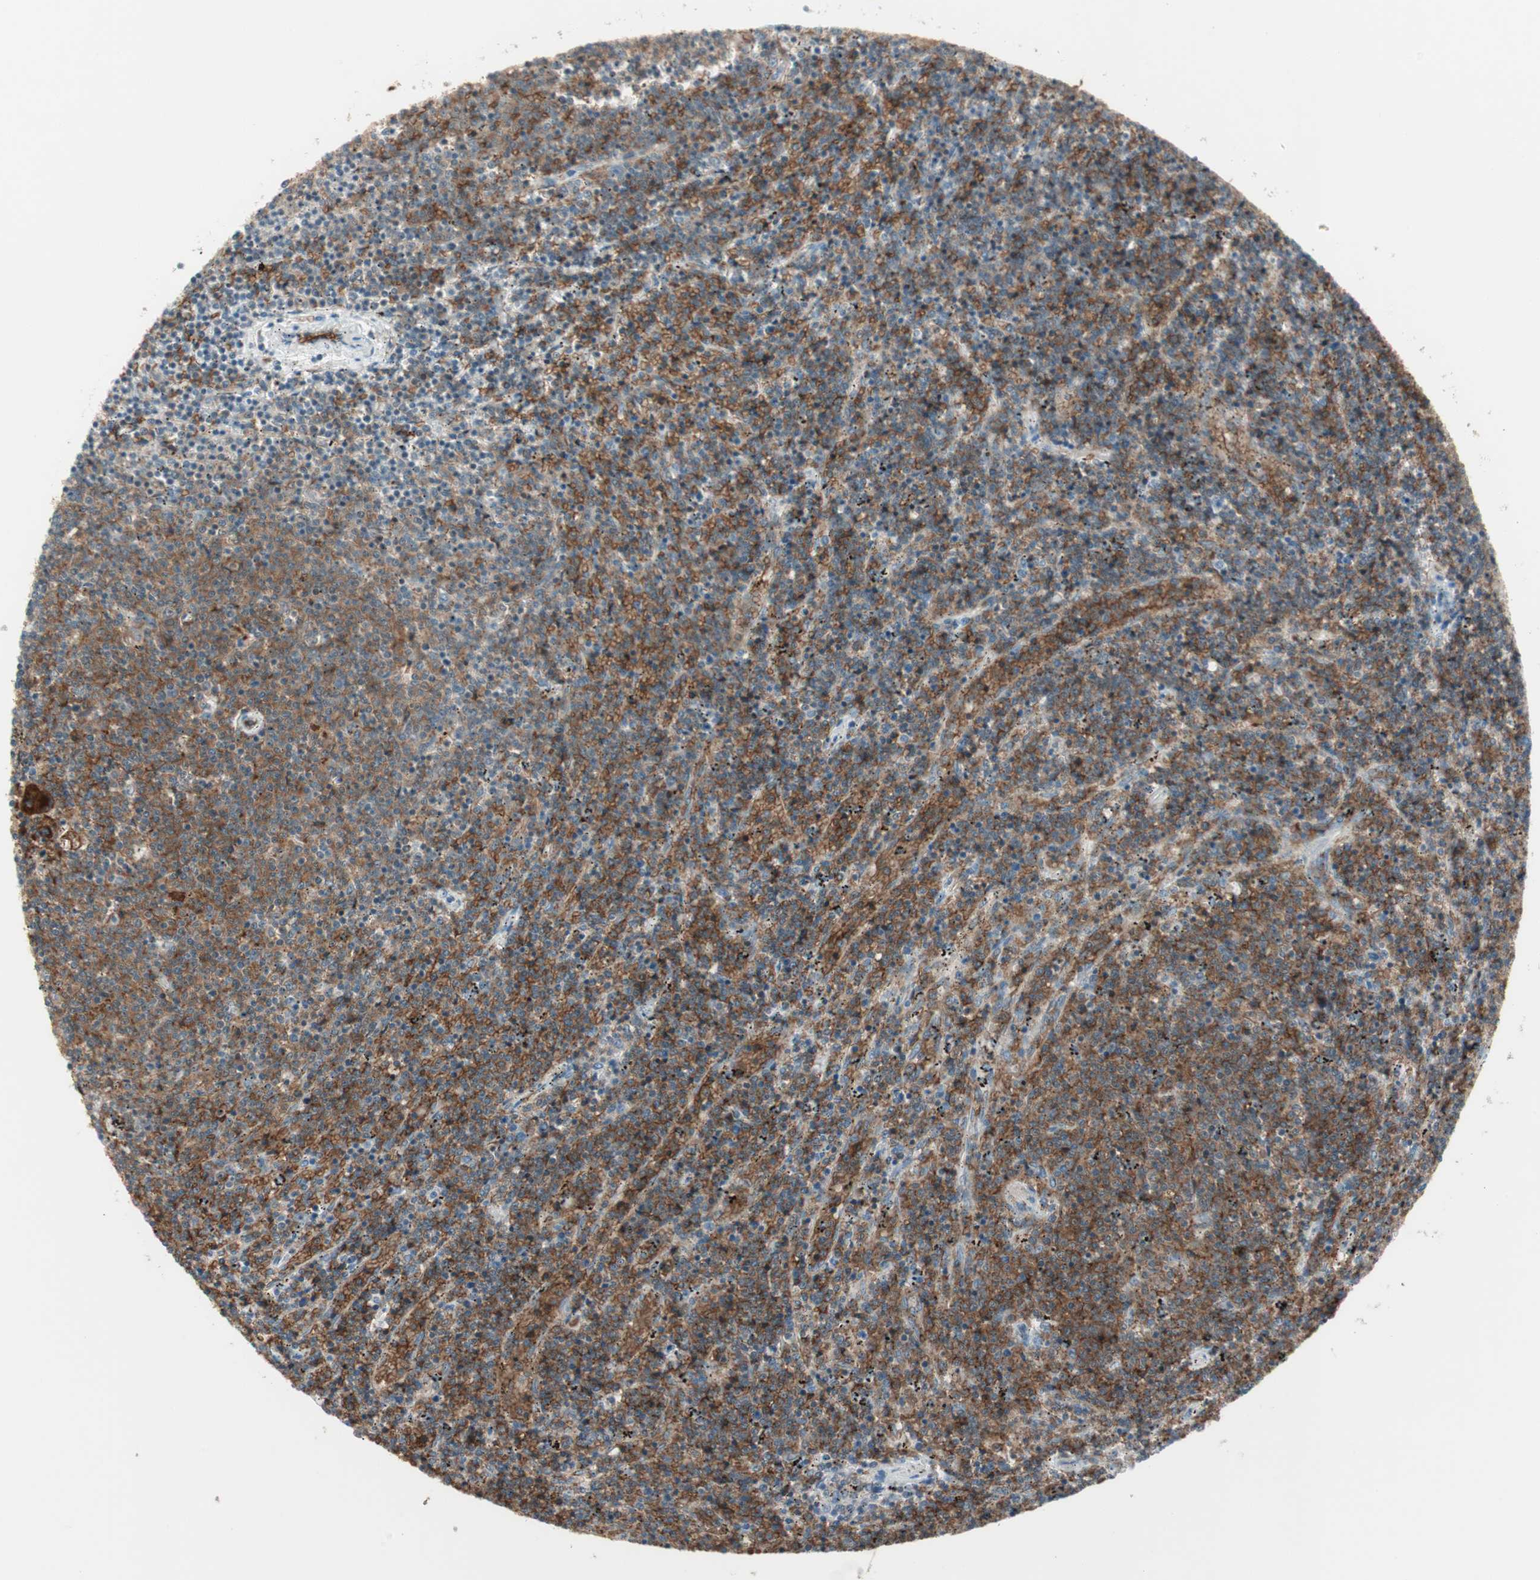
{"staining": {"intensity": "strong", "quantity": ">75%", "location": "cytoplasmic/membranous"}, "tissue": "lymphoma", "cell_type": "Tumor cells", "image_type": "cancer", "snomed": [{"axis": "morphology", "description": "Malignant lymphoma, non-Hodgkin's type, Low grade"}, {"axis": "topography", "description": "Spleen"}], "caption": "Immunohistochemical staining of malignant lymphoma, non-Hodgkin's type (low-grade) shows high levels of strong cytoplasmic/membranous positivity in about >75% of tumor cells.", "gene": "MAP4K1", "patient": {"sex": "female", "age": 50}}